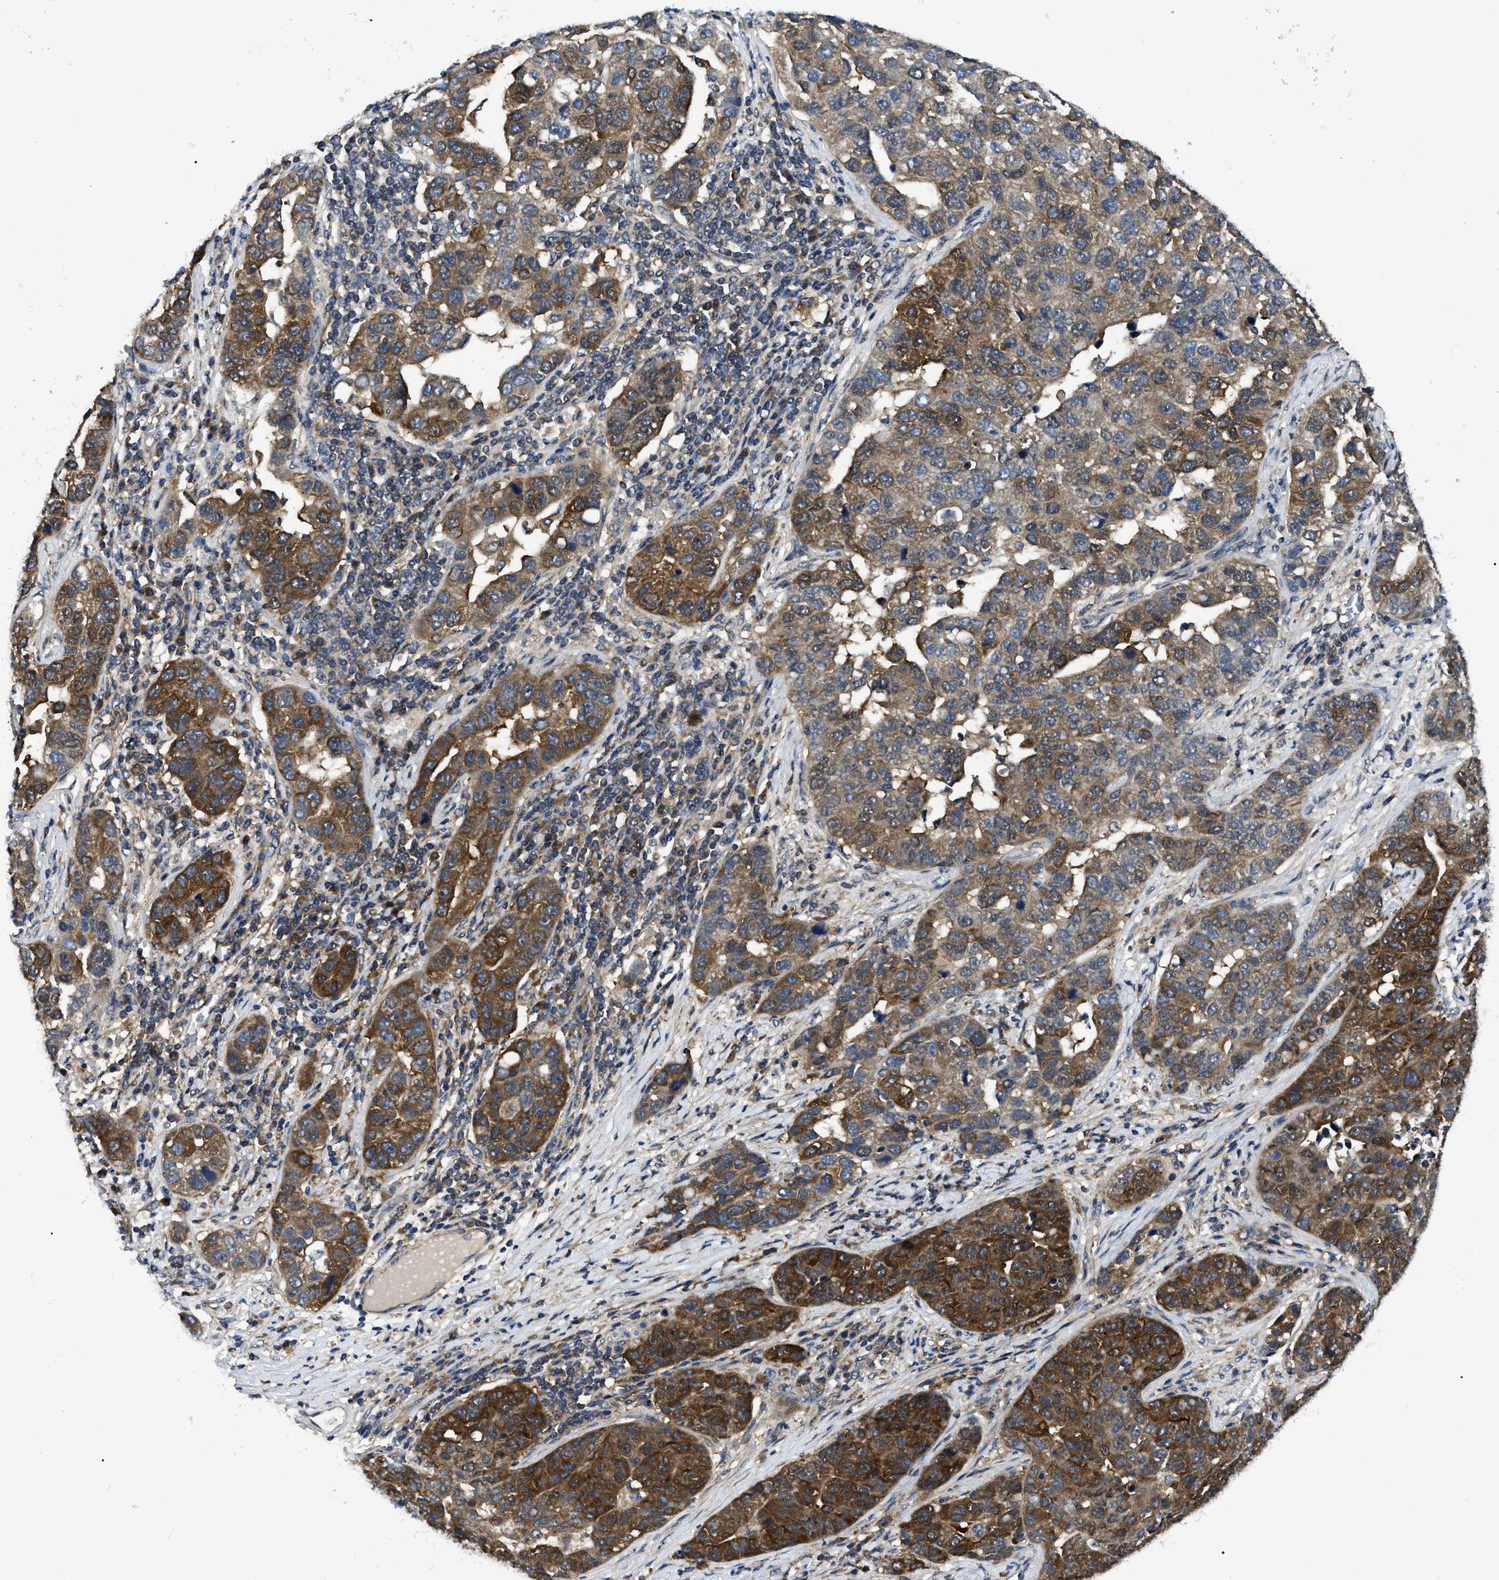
{"staining": {"intensity": "strong", "quantity": ">75%", "location": "cytoplasmic/membranous"}, "tissue": "pancreatic cancer", "cell_type": "Tumor cells", "image_type": "cancer", "snomed": [{"axis": "morphology", "description": "Adenocarcinoma, NOS"}, {"axis": "topography", "description": "Pancreas"}], "caption": "IHC photomicrograph of human pancreatic cancer stained for a protein (brown), which displays high levels of strong cytoplasmic/membranous staining in approximately >75% of tumor cells.", "gene": "GET4", "patient": {"sex": "female", "age": 61}}